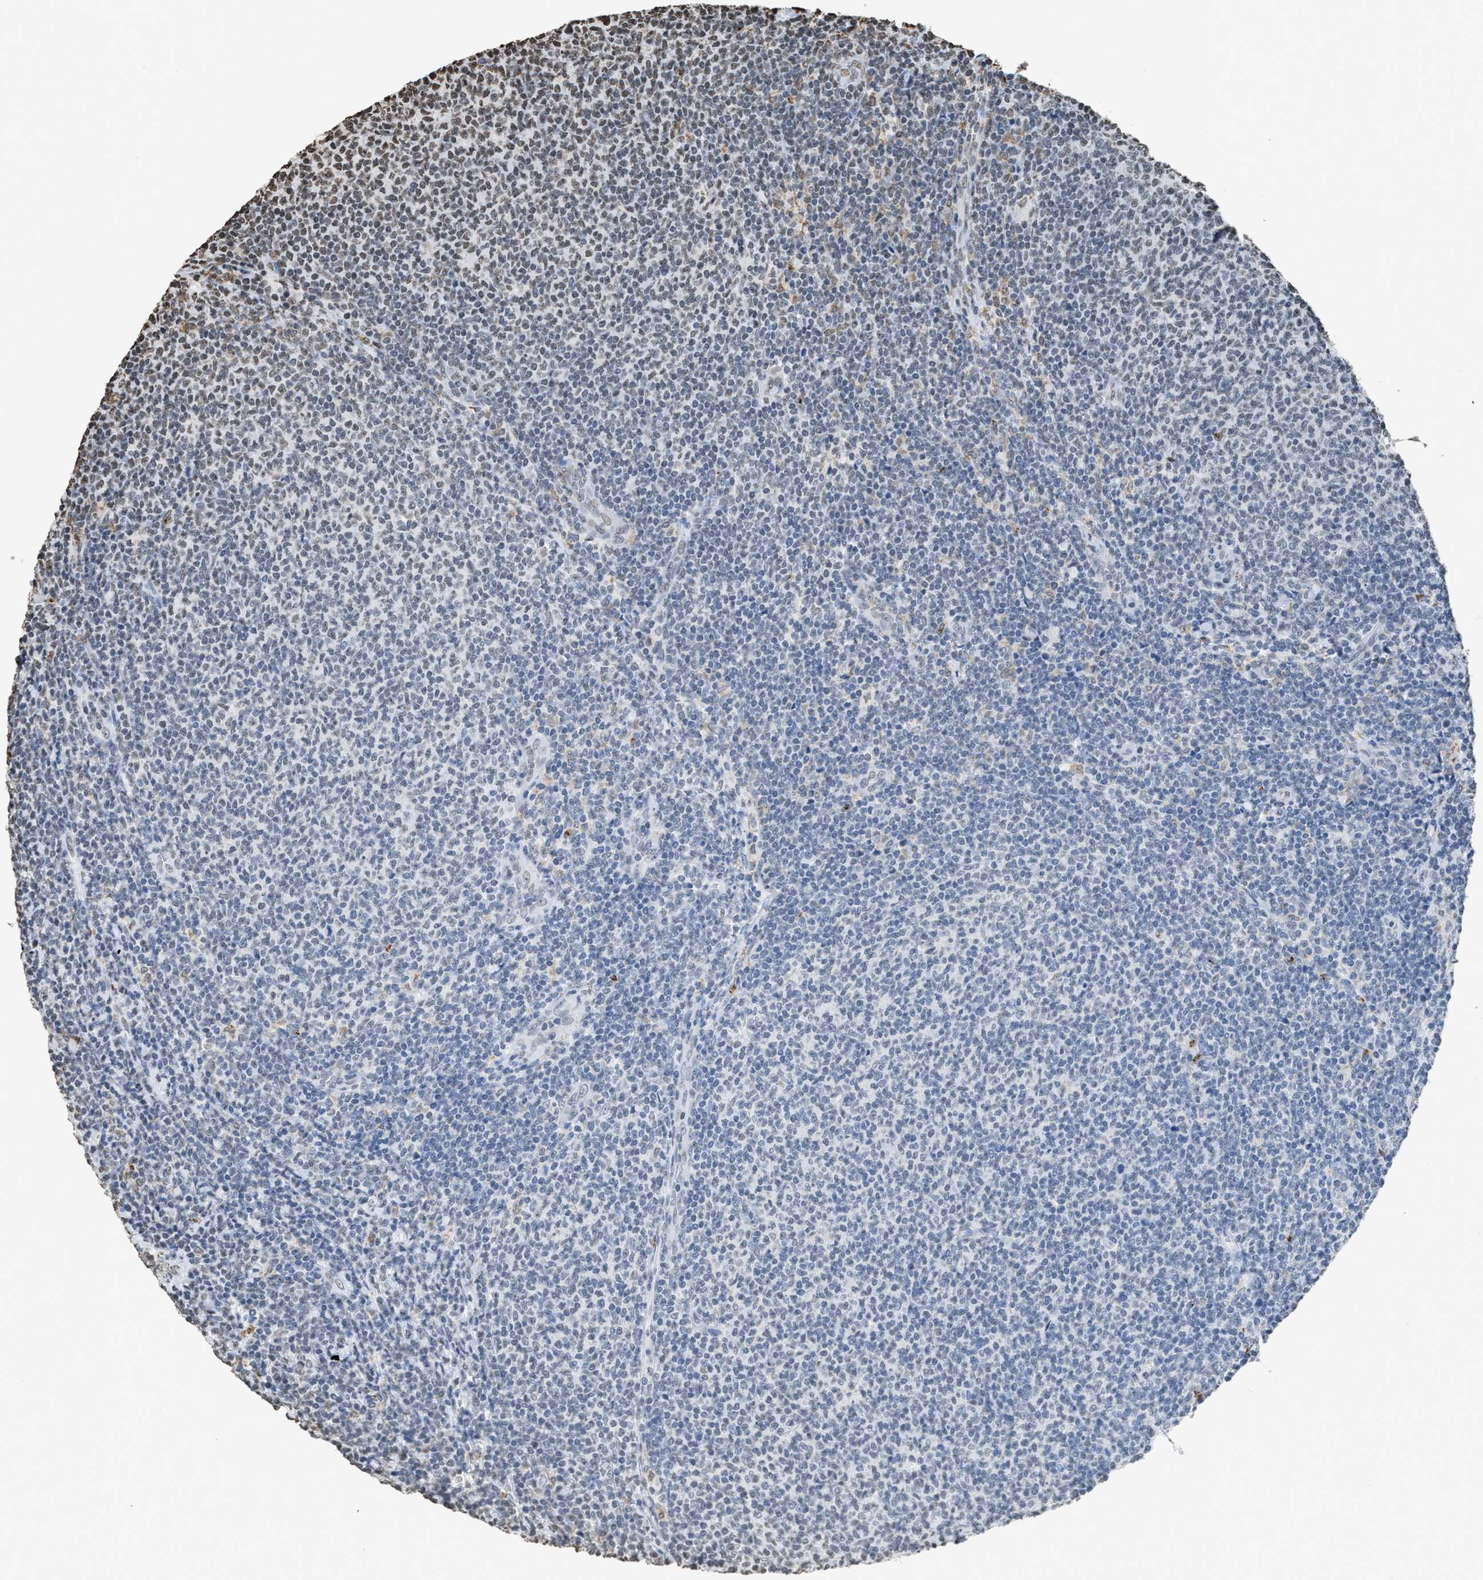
{"staining": {"intensity": "weak", "quantity": "<25%", "location": "nuclear"}, "tissue": "lymphoma", "cell_type": "Tumor cells", "image_type": "cancer", "snomed": [{"axis": "morphology", "description": "Malignant lymphoma, non-Hodgkin's type, Low grade"}, {"axis": "topography", "description": "Lymph node"}], "caption": "IHC photomicrograph of human malignant lymphoma, non-Hodgkin's type (low-grade) stained for a protein (brown), which shows no staining in tumor cells.", "gene": "NUP88", "patient": {"sex": "male", "age": 66}}